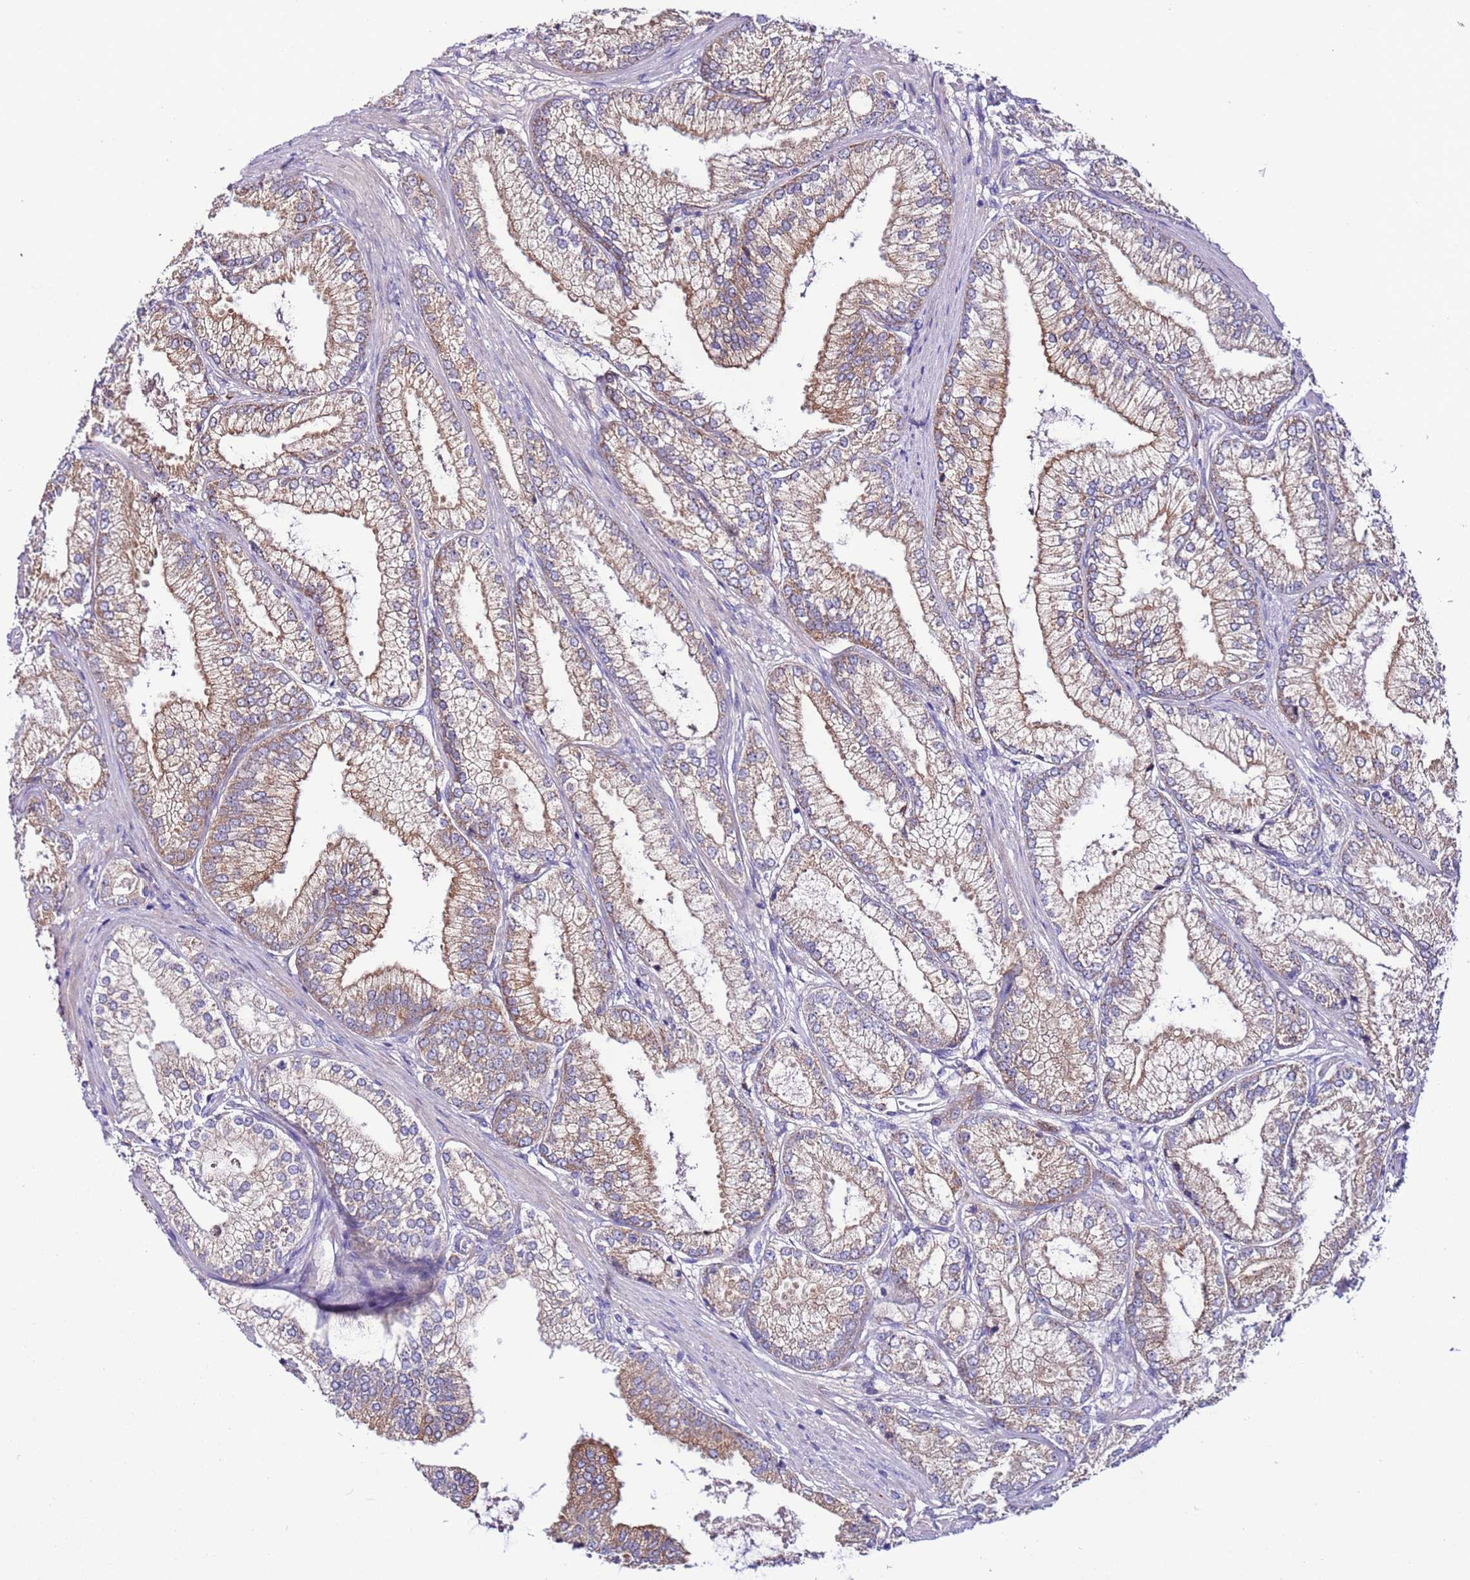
{"staining": {"intensity": "weak", "quantity": "<25%", "location": "cytoplasmic/membranous"}, "tissue": "prostate cancer", "cell_type": "Tumor cells", "image_type": "cancer", "snomed": [{"axis": "morphology", "description": "Adenocarcinoma, High grade"}, {"axis": "topography", "description": "Prostate"}], "caption": "Immunohistochemistry (IHC) photomicrograph of prostate cancer stained for a protein (brown), which shows no staining in tumor cells. The staining was performed using DAB to visualize the protein expression in brown, while the nuclei were stained in blue with hematoxylin (Magnification: 20x).", "gene": "SPCS1", "patient": {"sex": "male", "age": 71}}